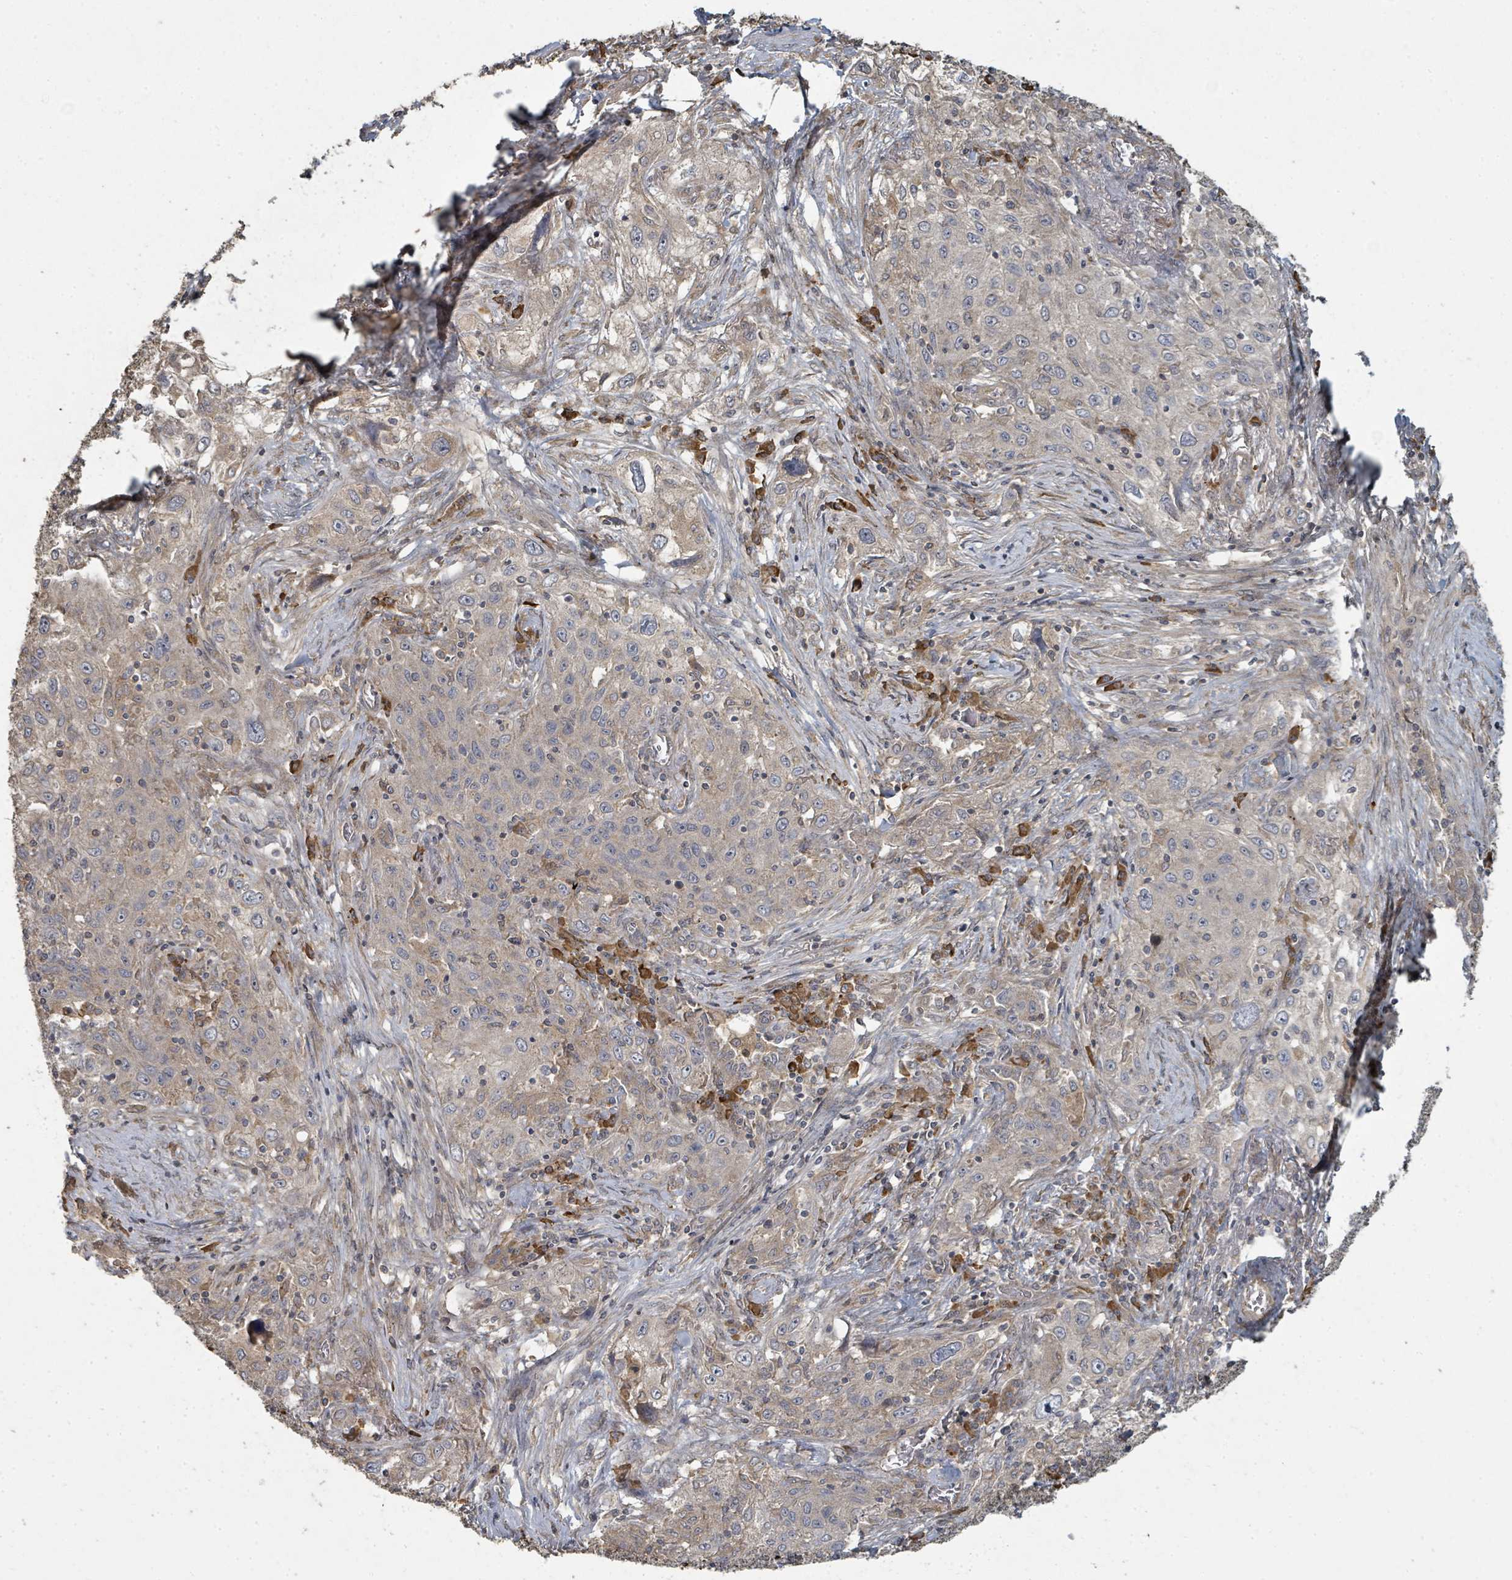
{"staining": {"intensity": "negative", "quantity": "none", "location": "none"}, "tissue": "lung cancer", "cell_type": "Tumor cells", "image_type": "cancer", "snomed": [{"axis": "morphology", "description": "Squamous cell carcinoma, NOS"}, {"axis": "topography", "description": "Lung"}], "caption": "DAB (3,3'-diaminobenzidine) immunohistochemical staining of human lung squamous cell carcinoma demonstrates no significant staining in tumor cells. (Stains: DAB (3,3'-diaminobenzidine) immunohistochemistry (IHC) with hematoxylin counter stain, Microscopy: brightfield microscopy at high magnification).", "gene": "WDFY1", "patient": {"sex": "female", "age": 69}}